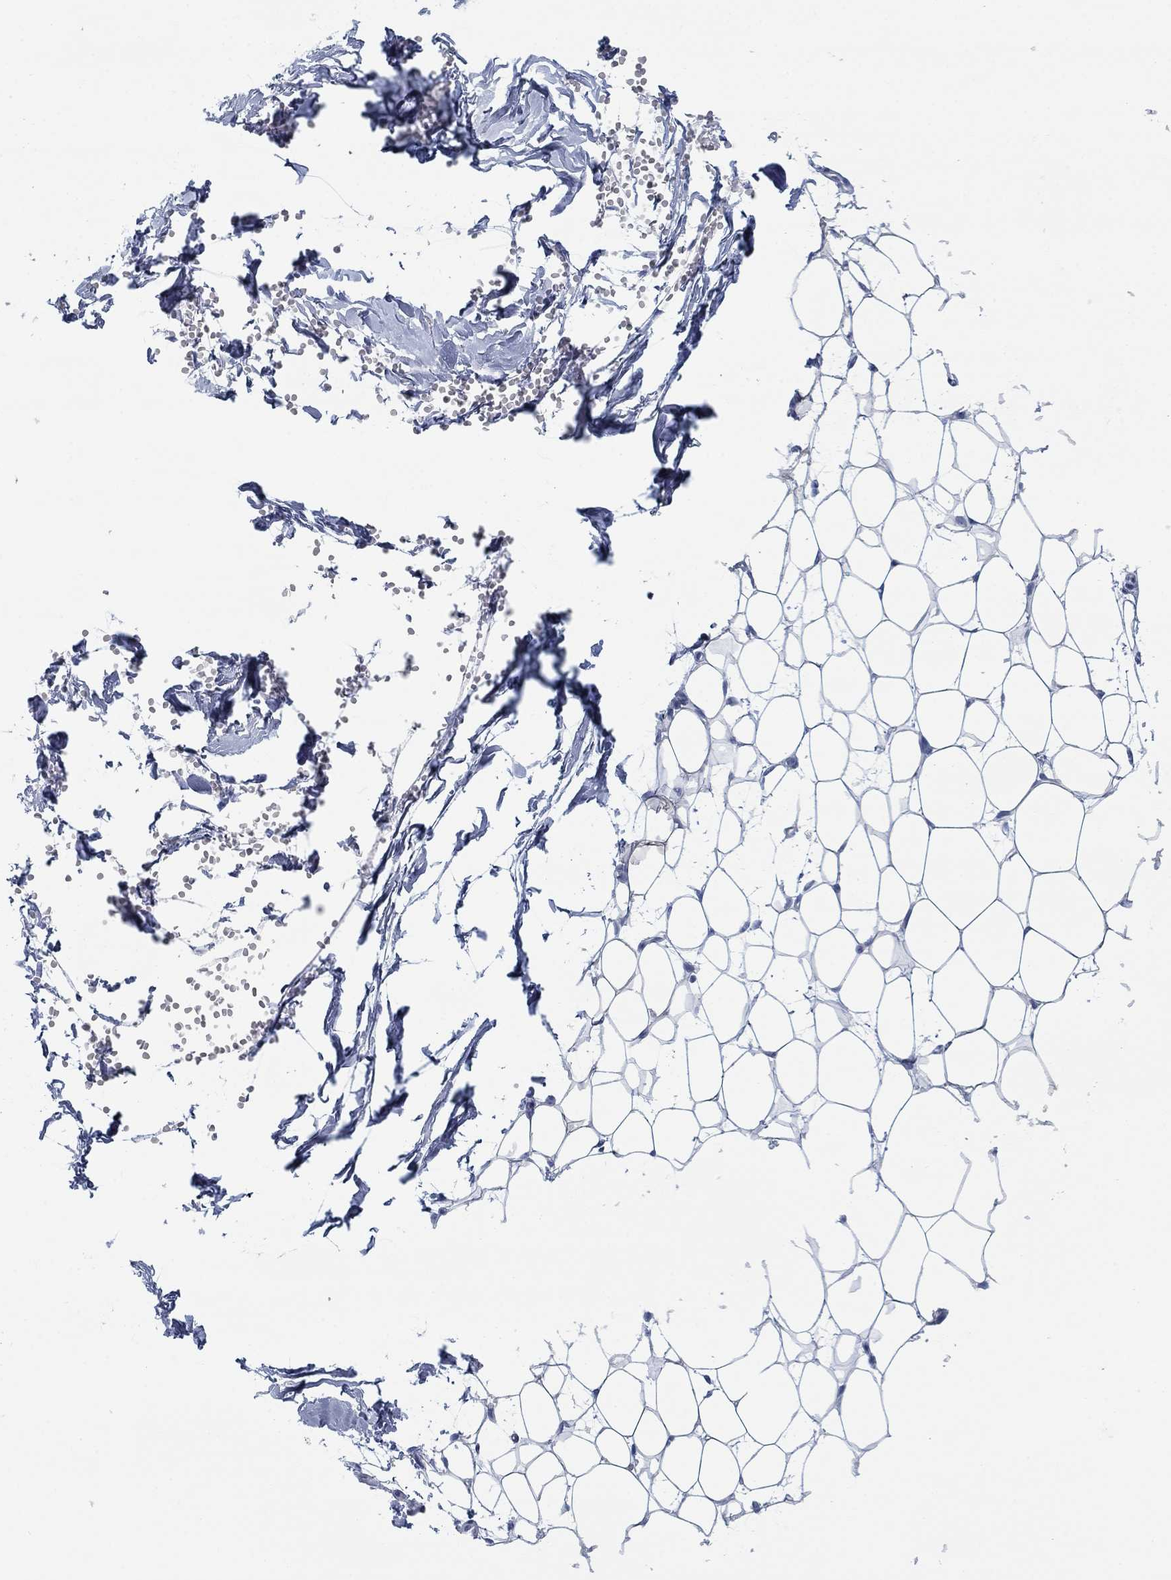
{"staining": {"intensity": "negative", "quantity": "none", "location": "none"}, "tissue": "breast", "cell_type": "Adipocytes", "image_type": "normal", "snomed": [{"axis": "morphology", "description": "Normal tissue, NOS"}, {"axis": "topography", "description": "Breast"}], "caption": "Immunohistochemistry of normal breast reveals no staining in adipocytes. (DAB IHC with hematoxylin counter stain).", "gene": "DNAL1", "patient": {"sex": "female", "age": 37}}